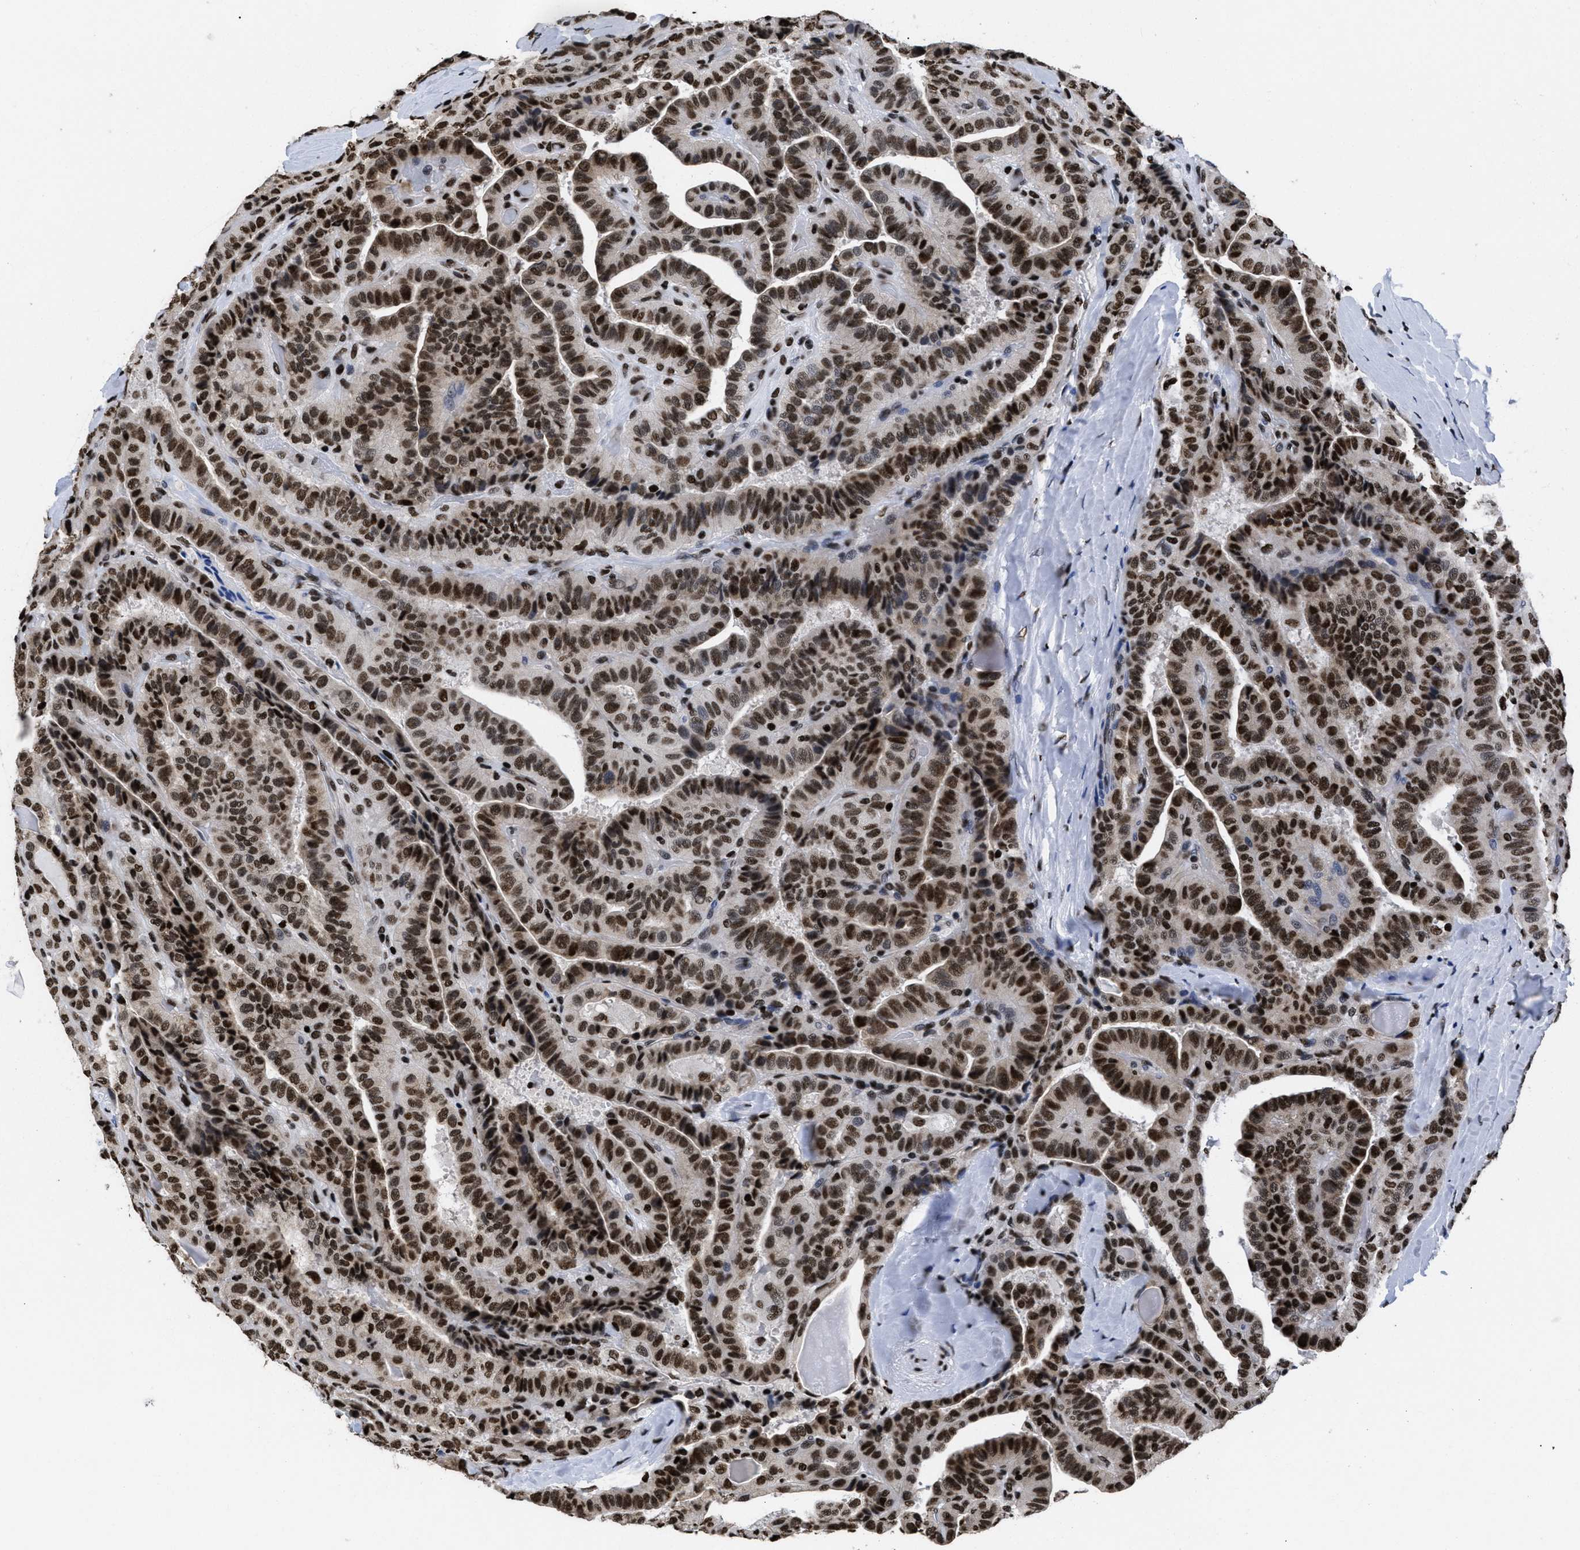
{"staining": {"intensity": "strong", "quantity": ">75%", "location": "nuclear"}, "tissue": "thyroid cancer", "cell_type": "Tumor cells", "image_type": "cancer", "snomed": [{"axis": "morphology", "description": "Papillary adenocarcinoma, NOS"}, {"axis": "topography", "description": "Thyroid gland"}], "caption": "IHC staining of thyroid cancer, which demonstrates high levels of strong nuclear positivity in about >75% of tumor cells indicating strong nuclear protein expression. The staining was performed using DAB (3,3'-diaminobenzidine) (brown) for protein detection and nuclei were counterstained in hematoxylin (blue).", "gene": "CALHM3", "patient": {"sex": "male", "age": 77}}